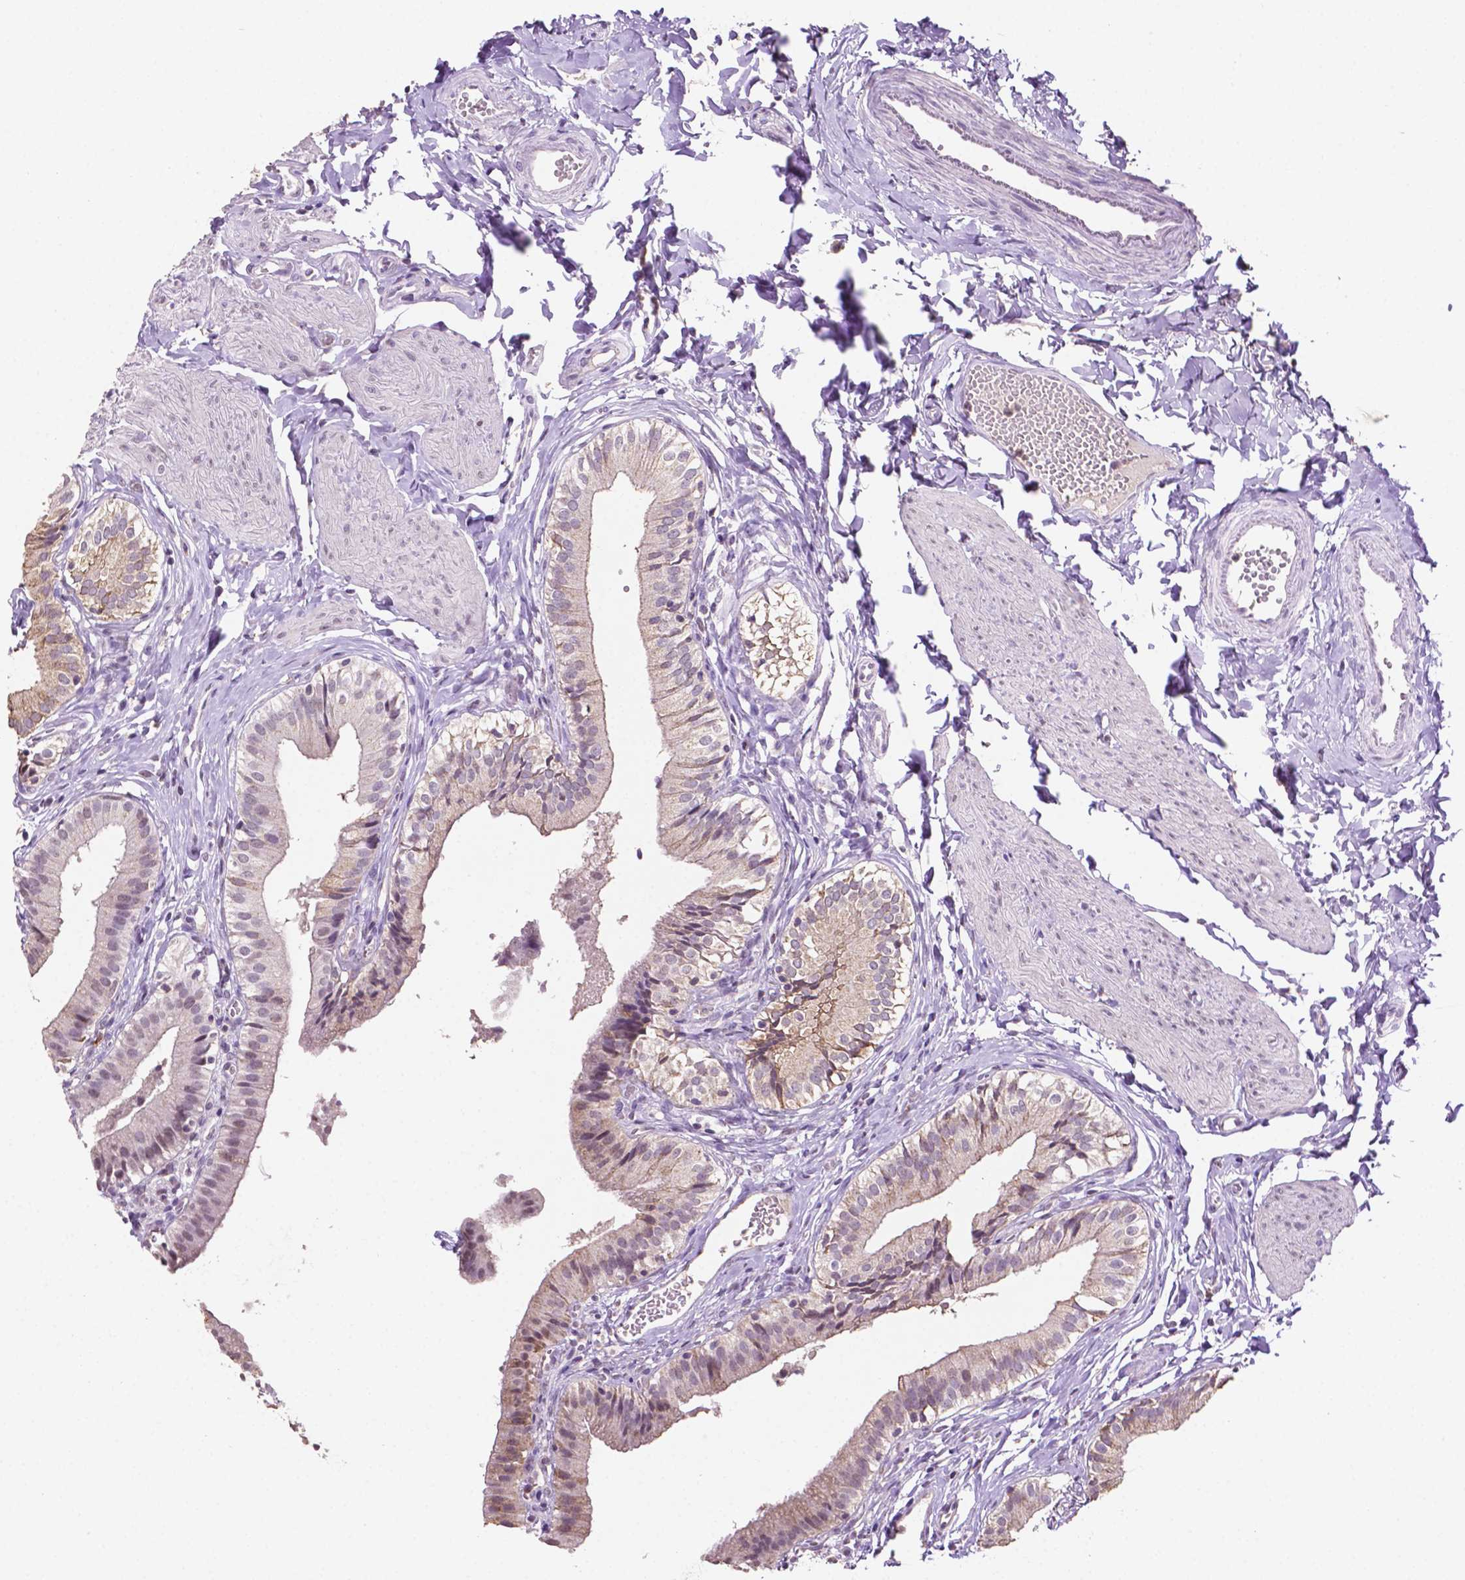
{"staining": {"intensity": "weak", "quantity": ">75%", "location": "cytoplasmic/membranous"}, "tissue": "gallbladder", "cell_type": "Glandular cells", "image_type": "normal", "snomed": [{"axis": "morphology", "description": "Normal tissue, NOS"}, {"axis": "topography", "description": "Gallbladder"}], "caption": "Brown immunohistochemical staining in benign human gallbladder displays weak cytoplasmic/membranous expression in about >75% of glandular cells.", "gene": "PTPN6", "patient": {"sex": "female", "age": 47}}